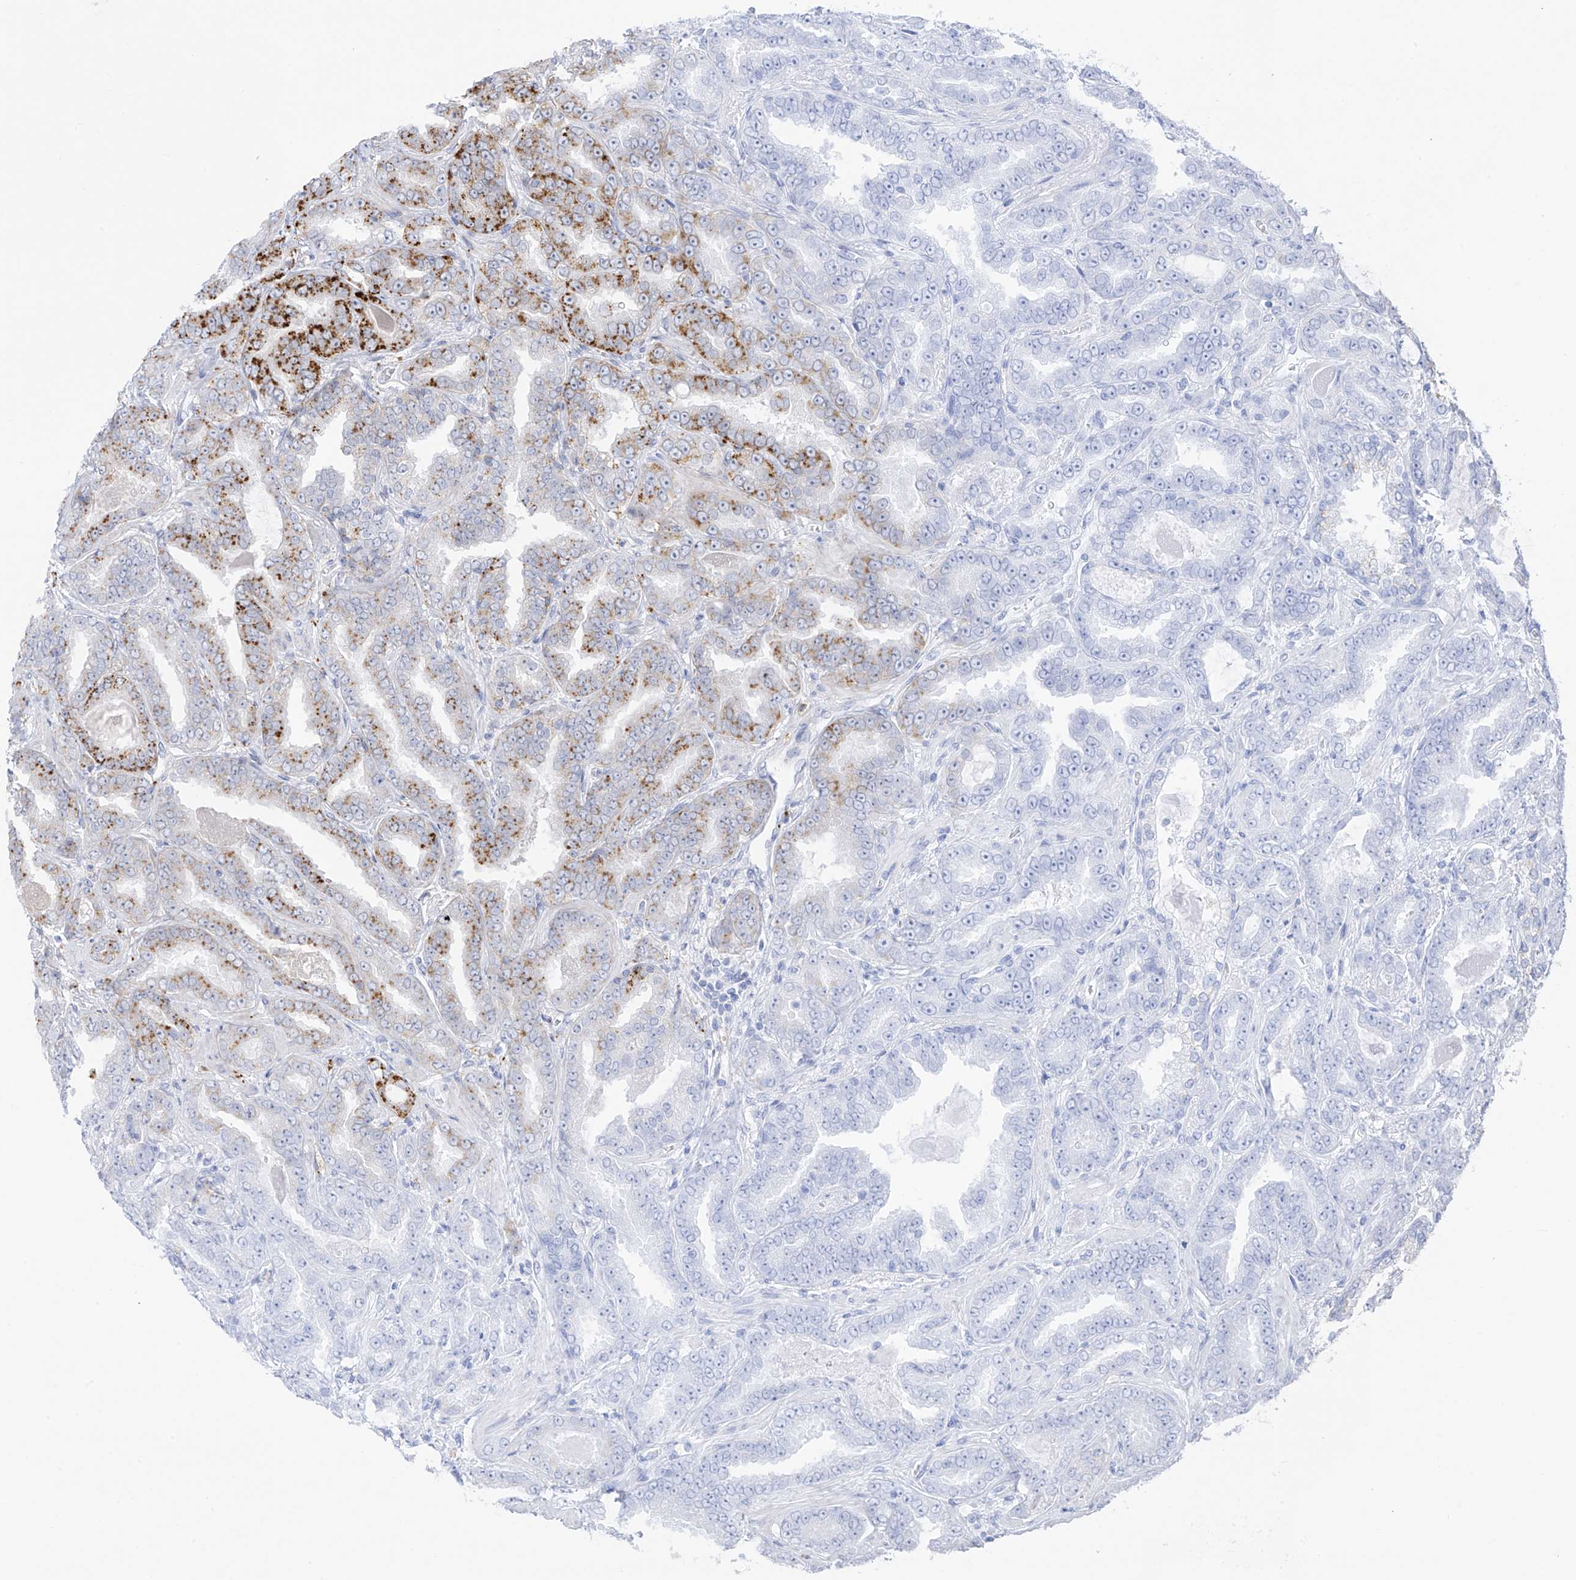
{"staining": {"intensity": "strong", "quantity": "25%-75%", "location": "cytoplasmic/membranous"}, "tissue": "prostate cancer", "cell_type": "Tumor cells", "image_type": "cancer", "snomed": [{"axis": "morphology", "description": "Adenocarcinoma, Low grade"}, {"axis": "topography", "description": "Prostate"}], "caption": "Prostate cancer (low-grade adenocarcinoma) stained for a protein (brown) reveals strong cytoplasmic/membranous positive positivity in approximately 25%-75% of tumor cells.", "gene": "PSPH", "patient": {"sex": "male", "age": 60}}